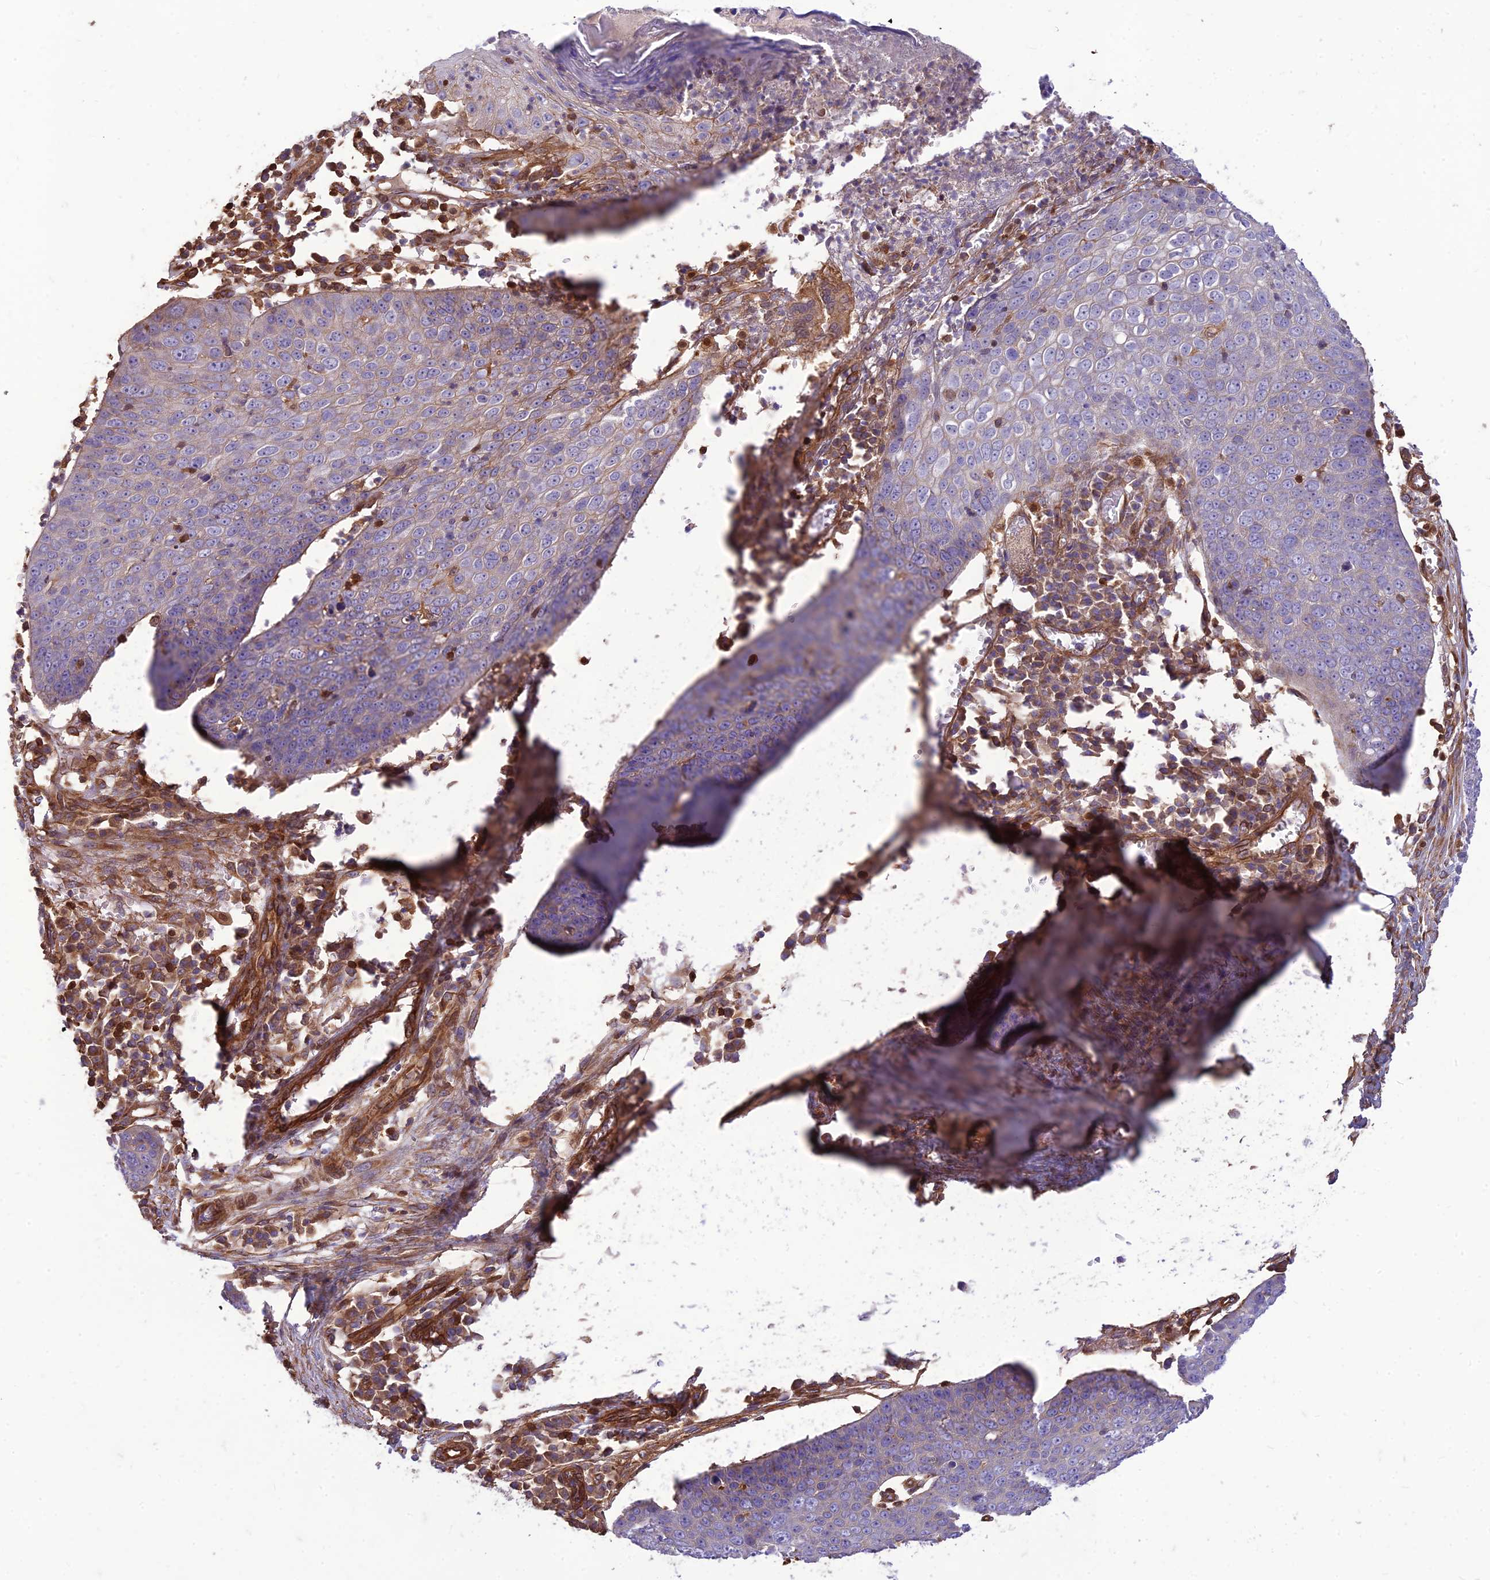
{"staining": {"intensity": "negative", "quantity": "none", "location": "none"}, "tissue": "skin cancer", "cell_type": "Tumor cells", "image_type": "cancer", "snomed": [{"axis": "morphology", "description": "Squamous cell carcinoma, NOS"}, {"axis": "topography", "description": "Skin"}], "caption": "High magnification brightfield microscopy of skin cancer stained with DAB (3,3'-diaminobenzidine) (brown) and counterstained with hematoxylin (blue): tumor cells show no significant expression.", "gene": "HPSE2", "patient": {"sex": "male", "age": 71}}